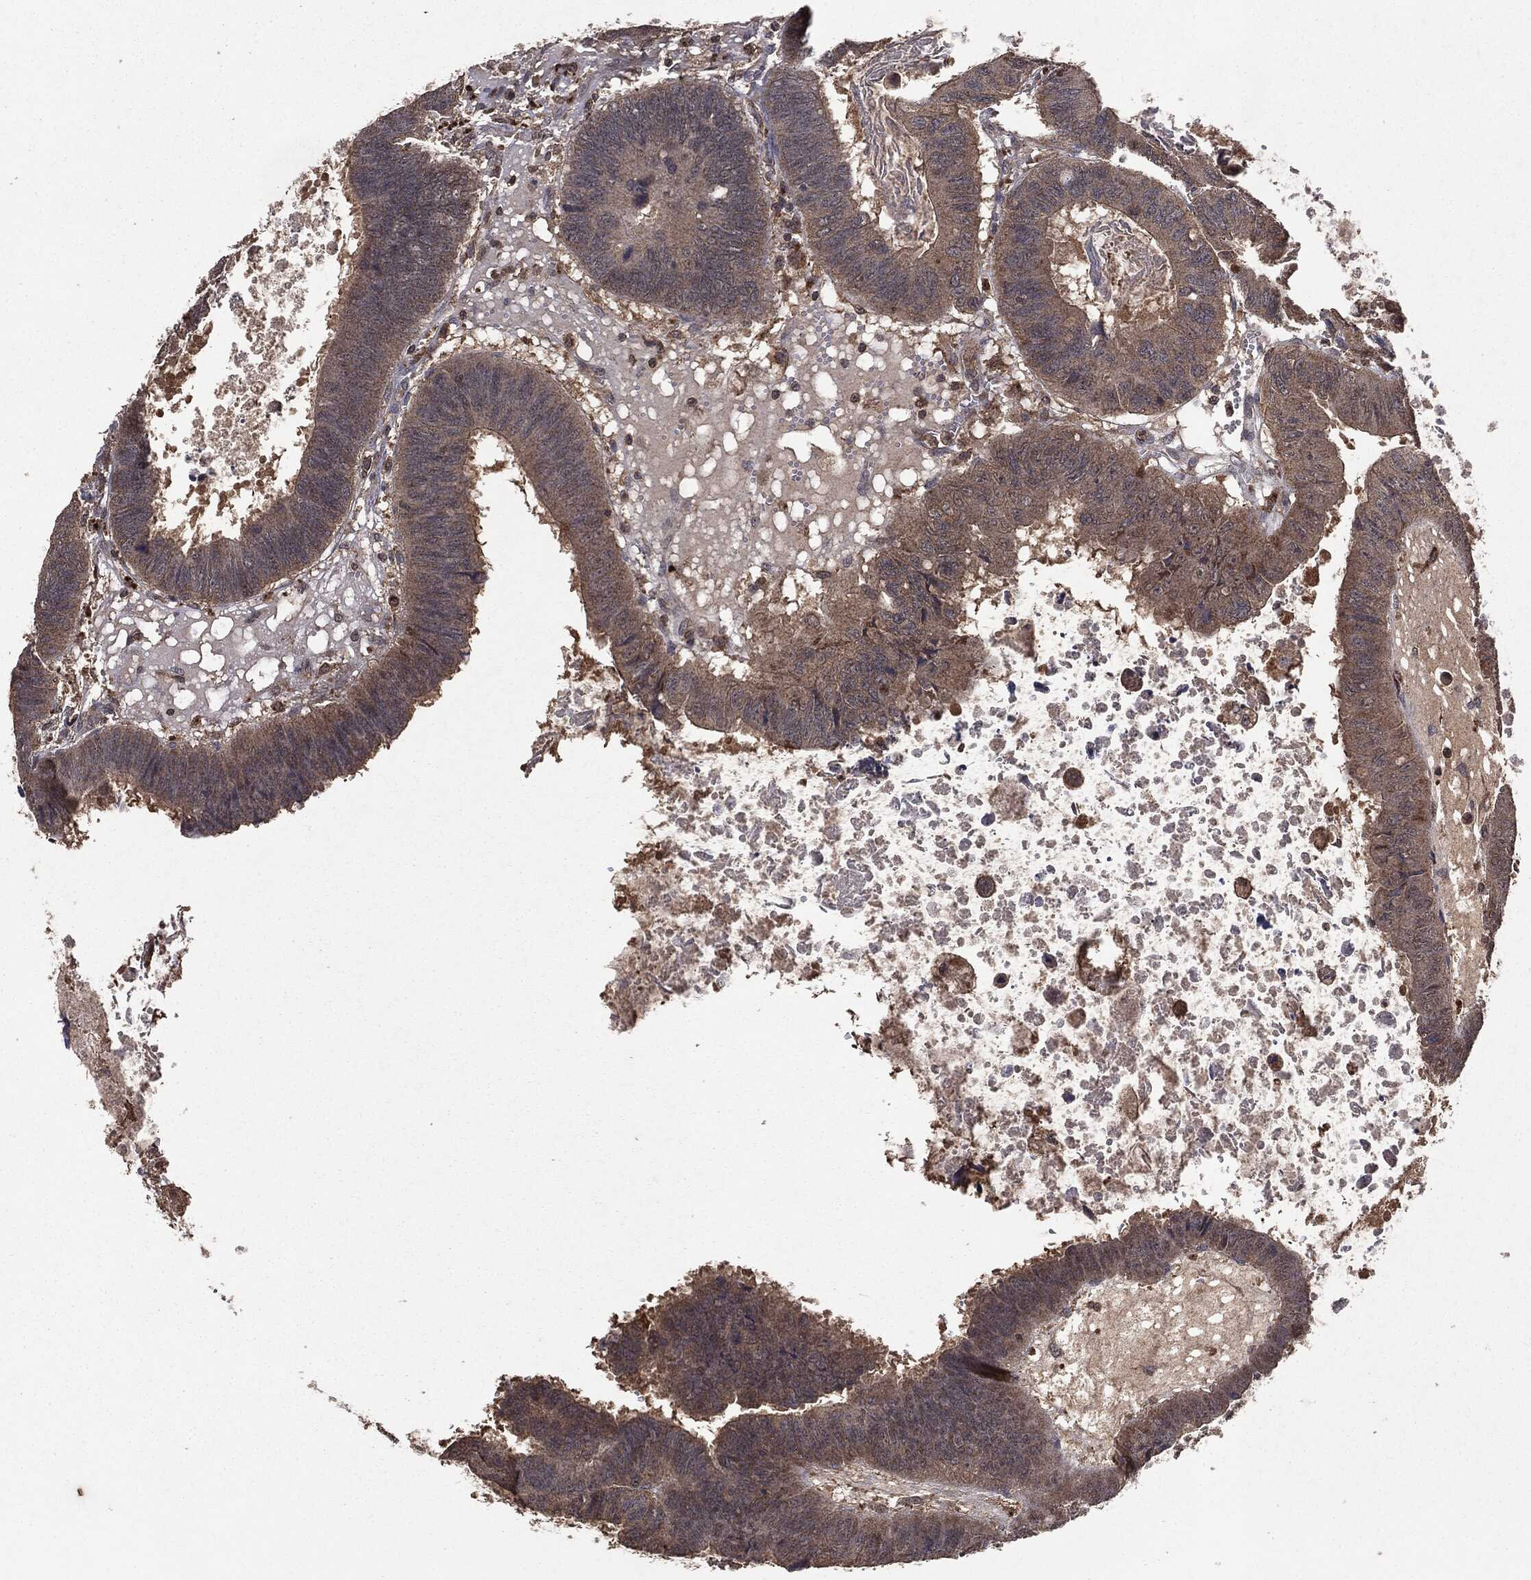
{"staining": {"intensity": "weak", "quantity": "<25%", "location": "cytoplasmic/membranous"}, "tissue": "colorectal cancer", "cell_type": "Tumor cells", "image_type": "cancer", "snomed": [{"axis": "morphology", "description": "Adenocarcinoma, NOS"}, {"axis": "topography", "description": "Colon"}], "caption": "This is a image of immunohistochemistry staining of adenocarcinoma (colorectal), which shows no positivity in tumor cells.", "gene": "MTOR", "patient": {"sex": "male", "age": 62}}